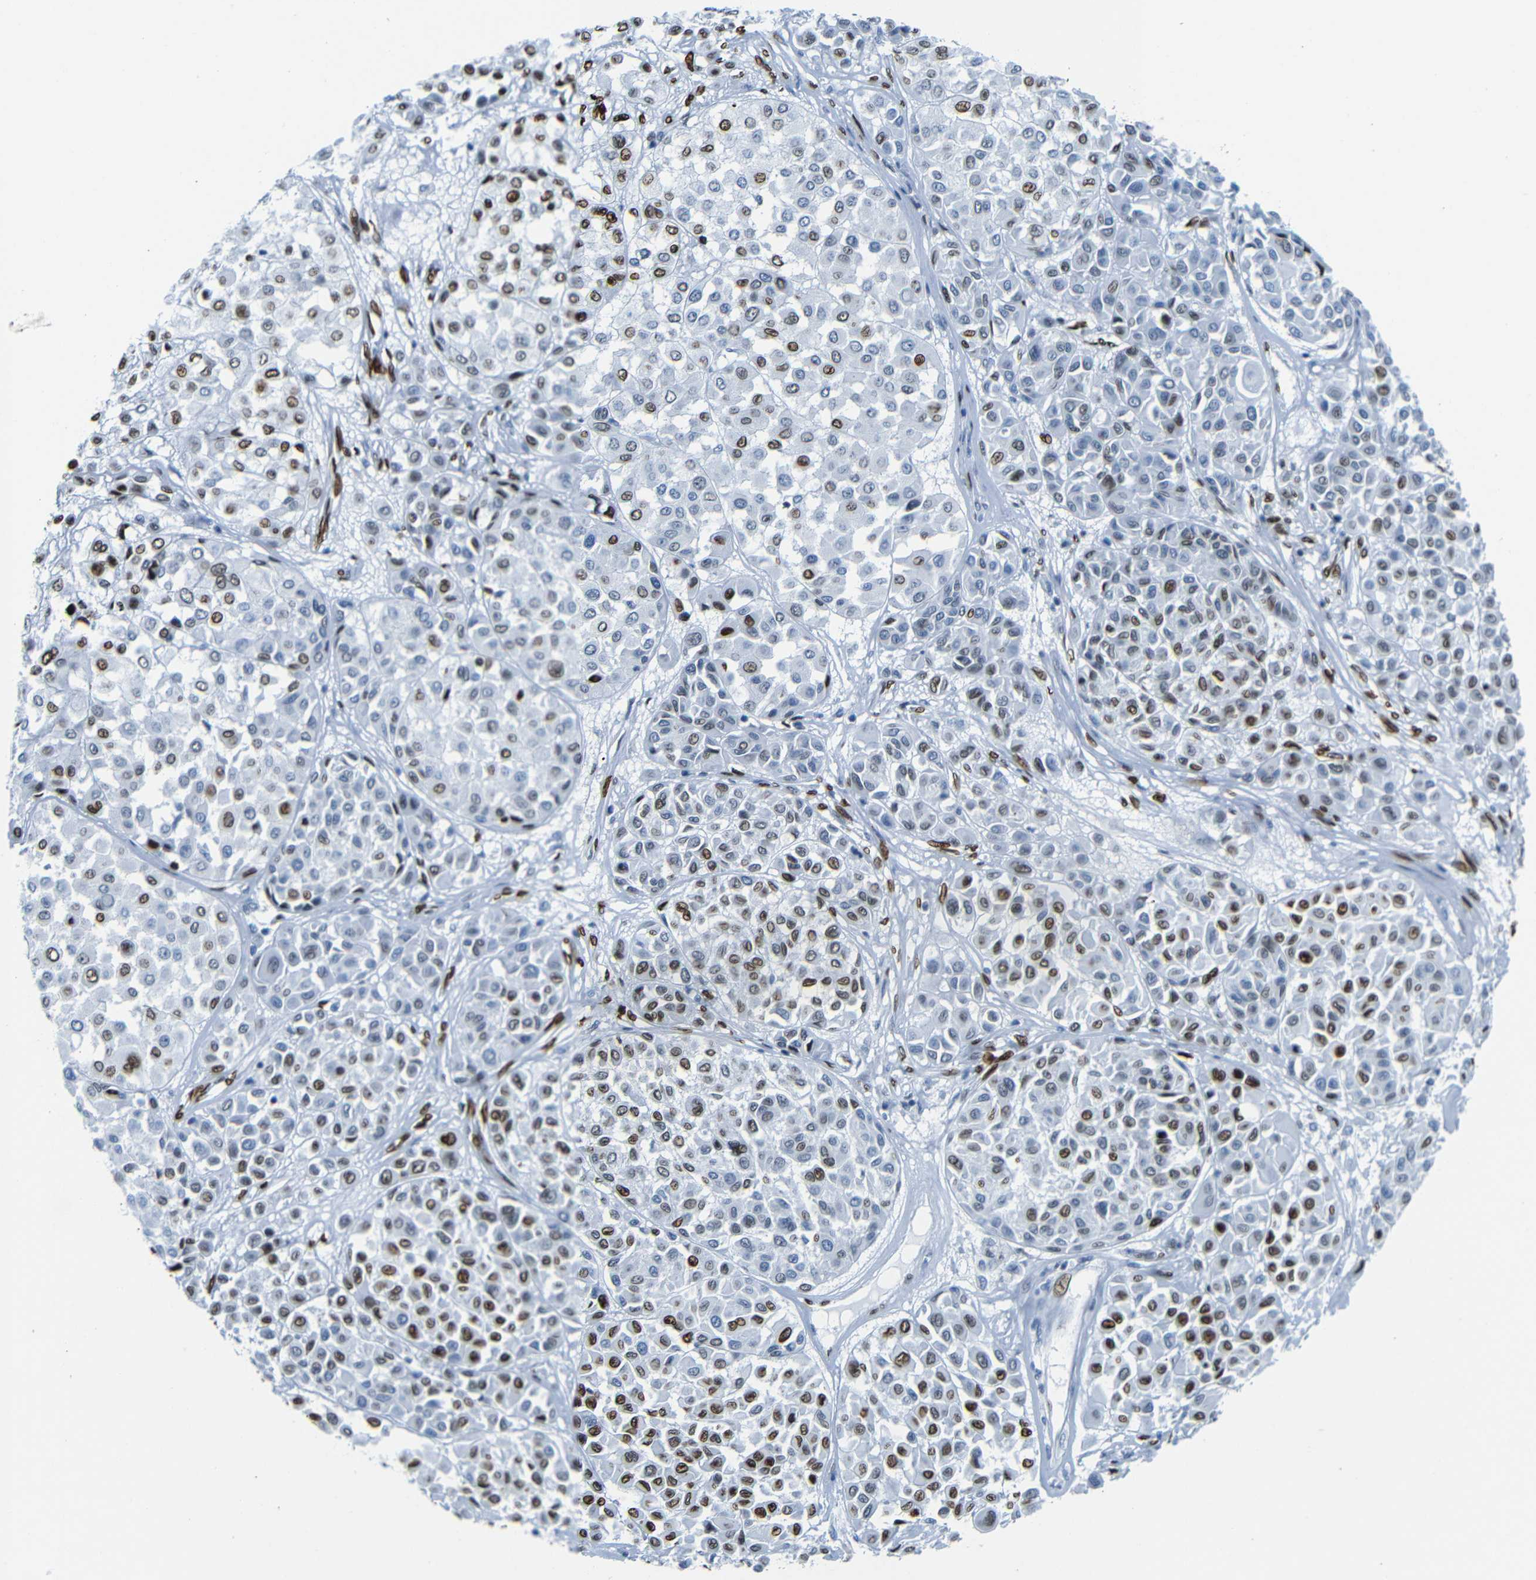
{"staining": {"intensity": "strong", "quantity": ">75%", "location": "nuclear"}, "tissue": "melanoma", "cell_type": "Tumor cells", "image_type": "cancer", "snomed": [{"axis": "morphology", "description": "Malignant melanoma, Metastatic site"}, {"axis": "topography", "description": "Soft tissue"}], "caption": "Immunohistochemistry (IHC) (DAB) staining of malignant melanoma (metastatic site) shows strong nuclear protein positivity in approximately >75% of tumor cells.", "gene": "NPIPB15", "patient": {"sex": "male", "age": 41}}